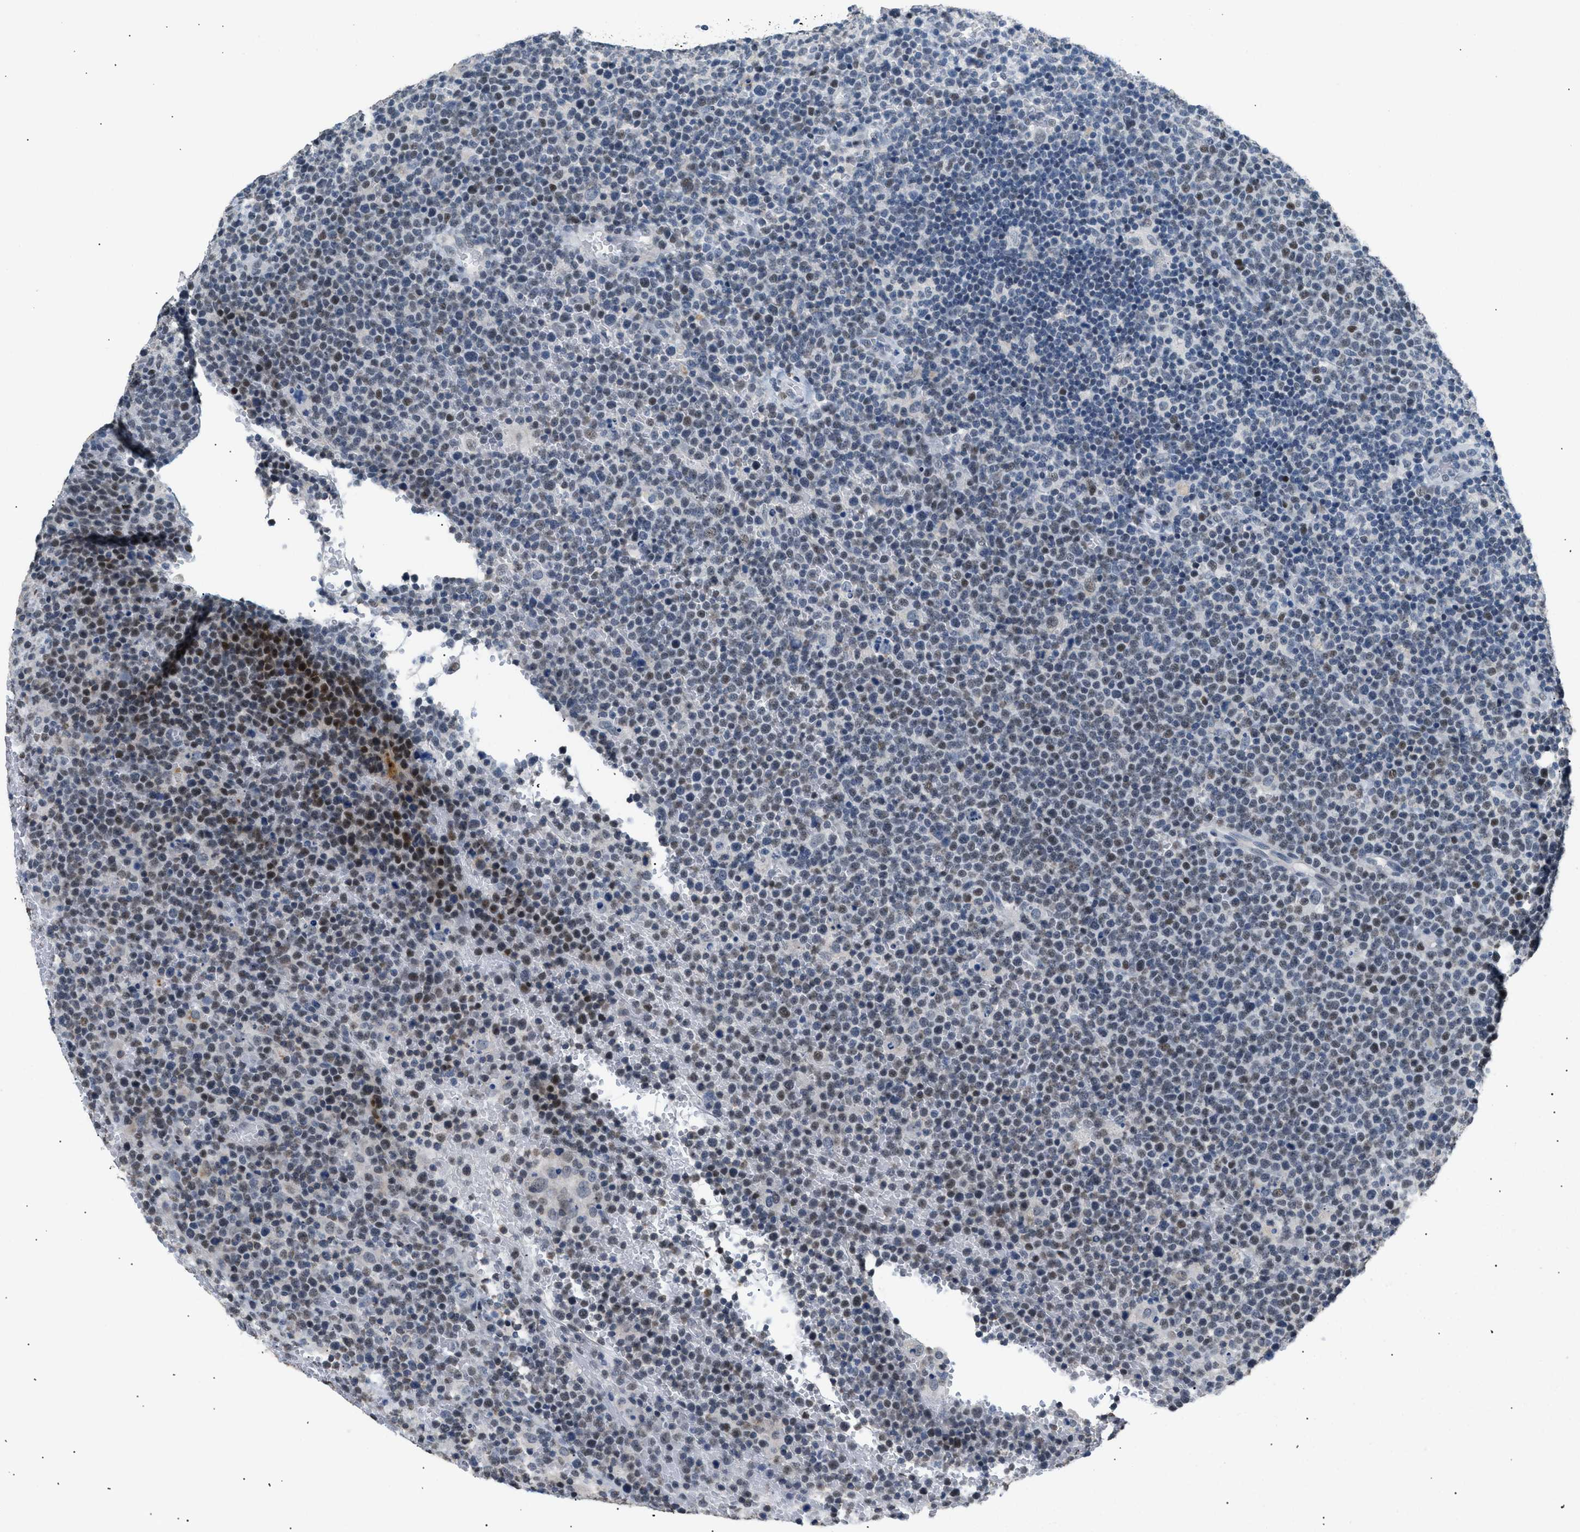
{"staining": {"intensity": "weak", "quantity": "<25%", "location": "nuclear"}, "tissue": "lymphoma", "cell_type": "Tumor cells", "image_type": "cancer", "snomed": [{"axis": "morphology", "description": "Malignant lymphoma, non-Hodgkin's type, High grade"}, {"axis": "topography", "description": "Lymph node"}], "caption": "A micrograph of lymphoma stained for a protein demonstrates no brown staining in tumor cells.", "gene": "KCNC3", "patient": {"sex": "male", "age": 61}}